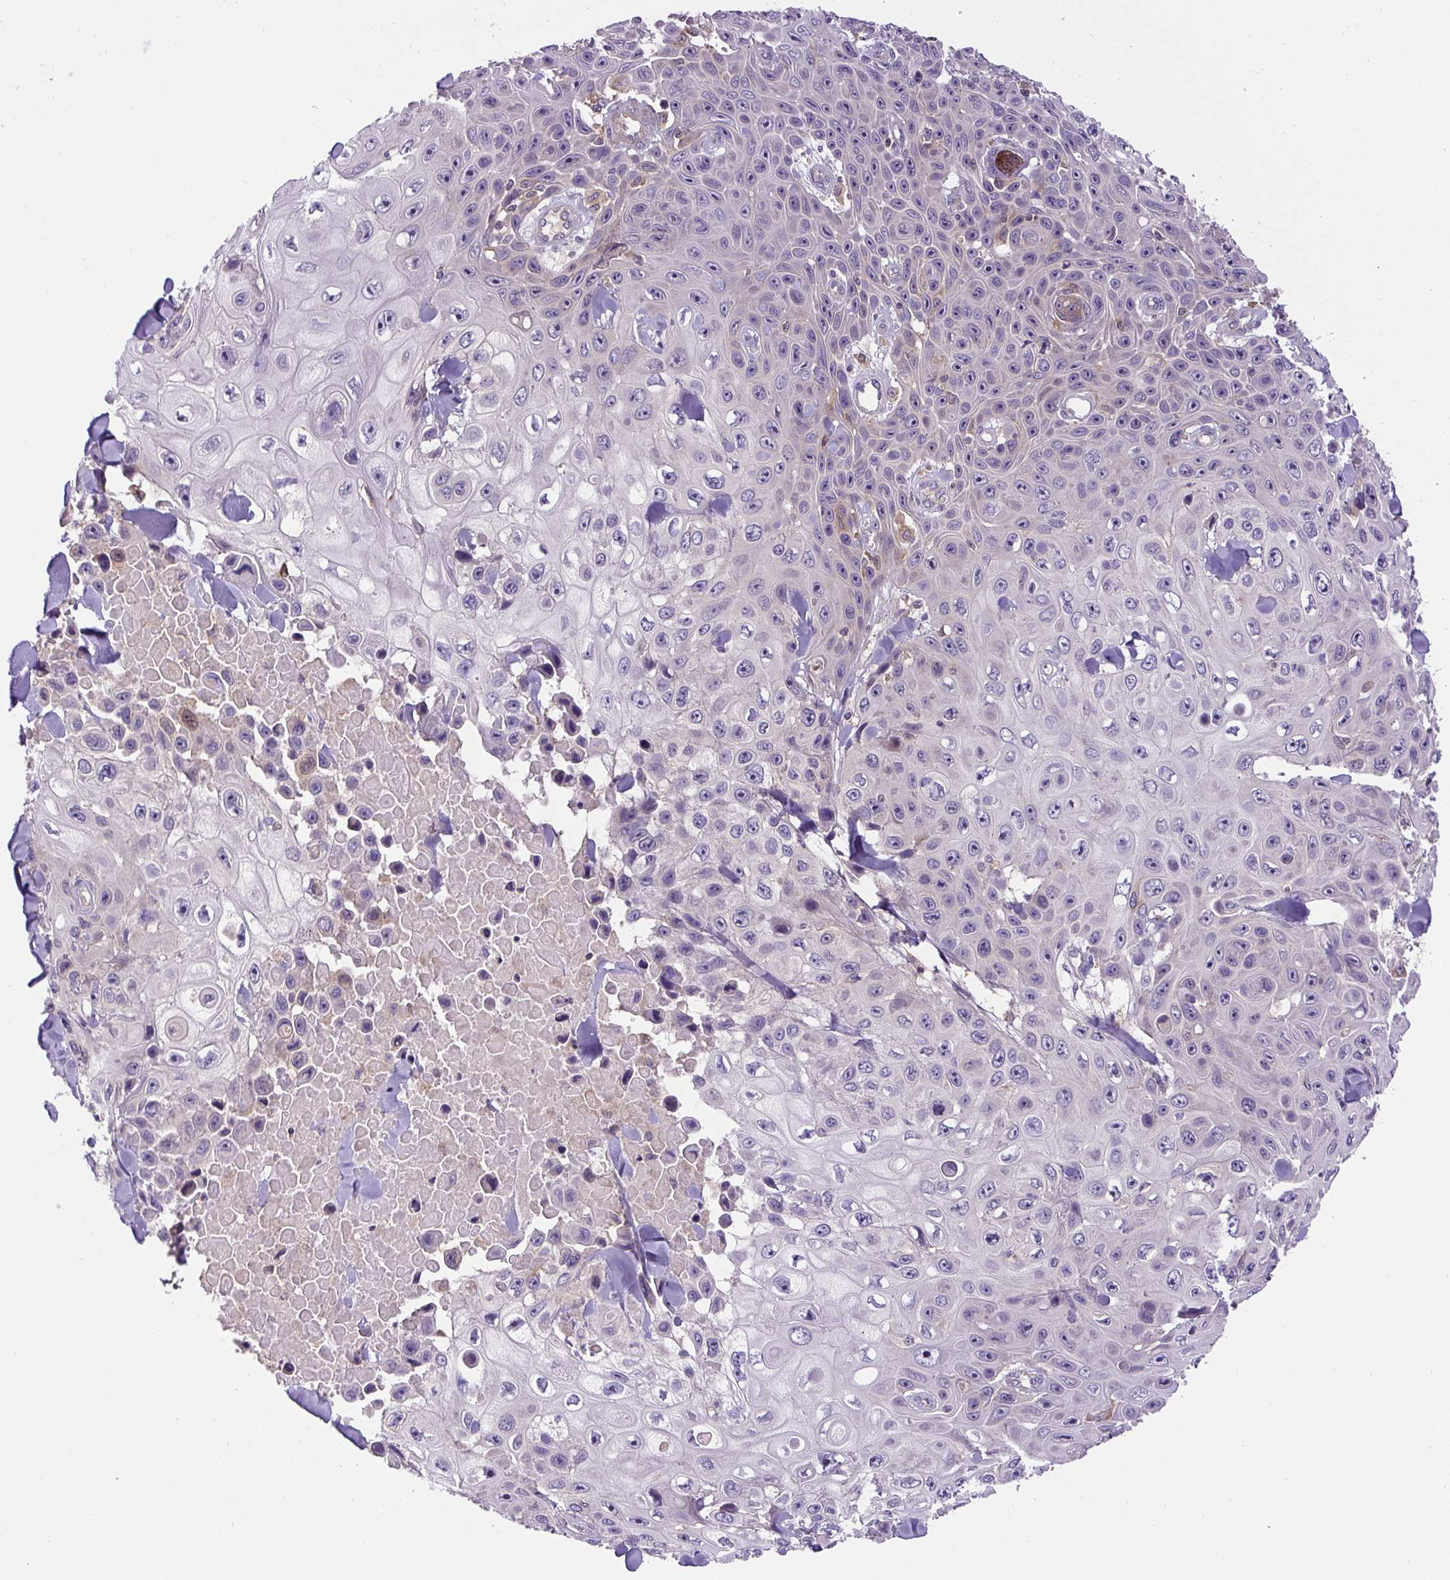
{"staining": {"intensity": "negative", "quantity": "none", "location": "none"}, "tissue": "skin cancer", "cell_type": "Tumor cells", "image_type": "cancer", "snomed": [{"axis": "morphology", "description": "Squamous cell carcinoma, NOS"}, {"axis": "topography", "description": "Skin"}], "caption": "A high-resolution photomicrograph shows IHC staining of squamous cell carcinoma (skin), which reveals no significant positivity in tumor cells.", "gene": "CCDC28A", "patient": {"sex": "male", "age": 82}}